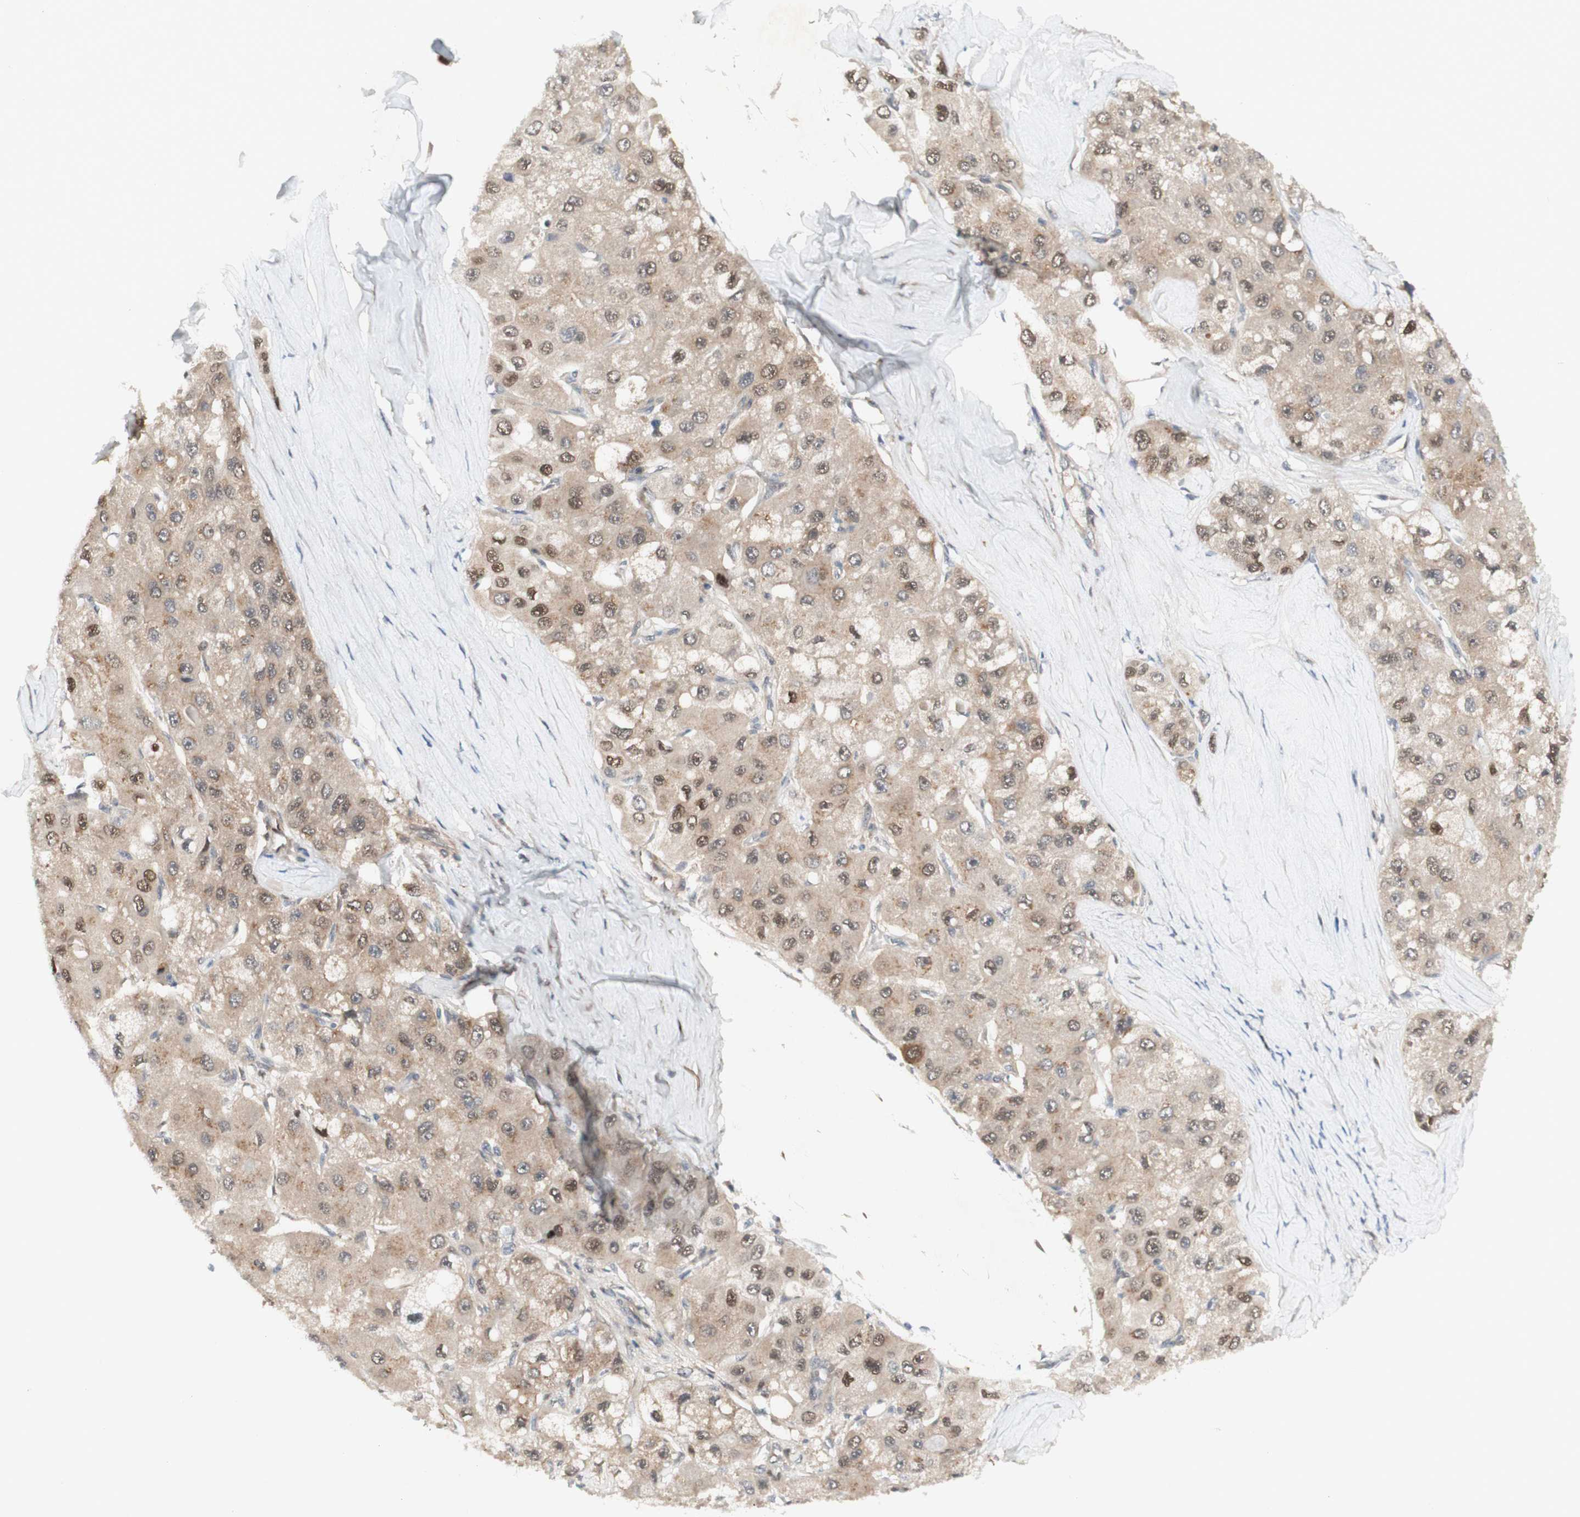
{"staining": {"intensity": "weak", "quantity": ">75%", "location": "nuclear"}, "tissue": "liver cancer", "cell_type": "Tumor cells", "image_type": "cancer", "snomed": [{"axis": "morphology", "description": "Carcinoma, Hepatocellular, NOS"}, {"axis": "topography", "description": "Liver"}], "caption": "The micrograph exhibits a brown stain indicating the presence of a protein in the nuclear of tumor cells in liver cancer.", "gene": "RFNG", "patient": {"sex": "male", "age": 80}}